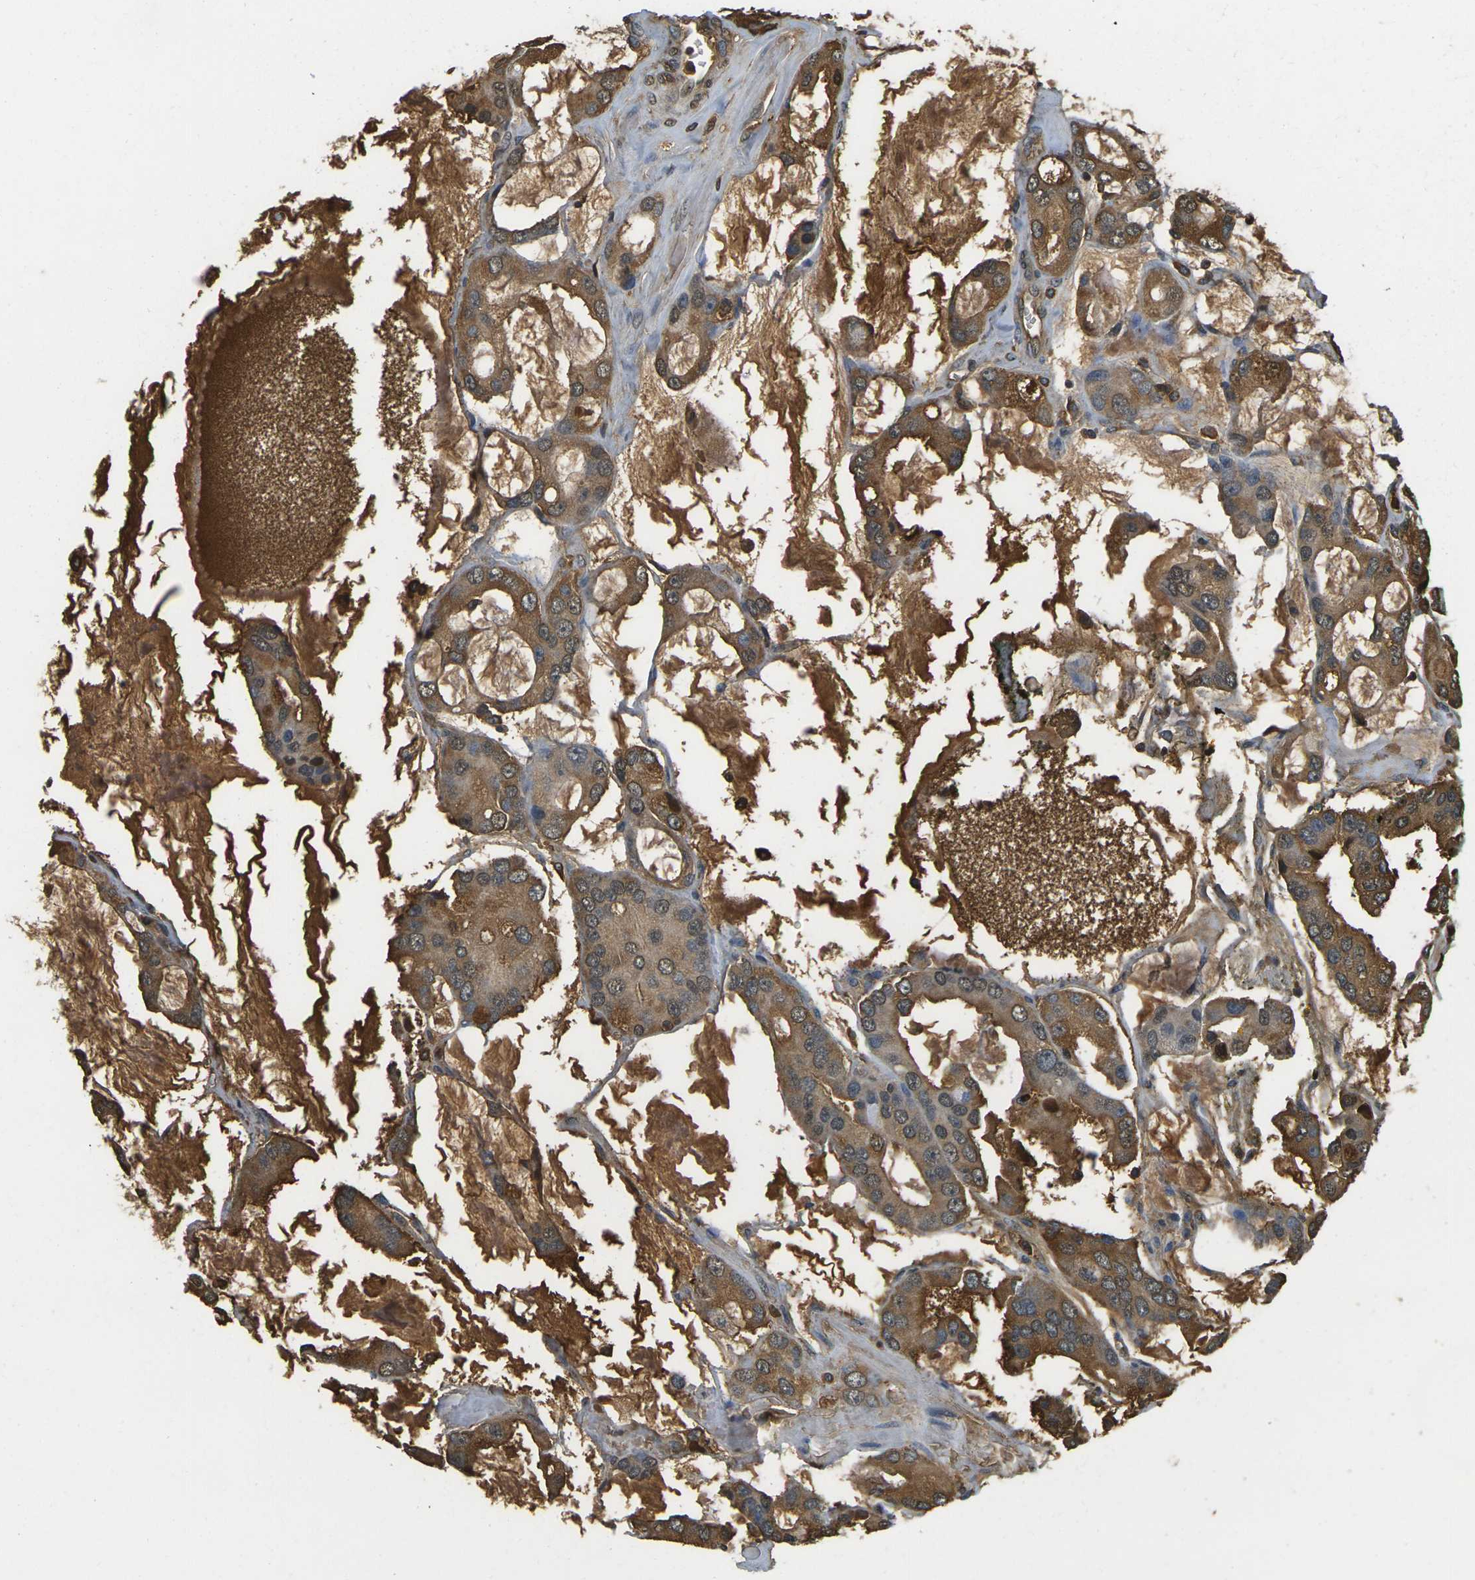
{"staining": {"intensity": "moderate", "quantity": ">75%", "location": "cytoplasmic/membranous"}, "tissue": "prostate cancer", "cell_type": "Tumor cells", "image_type": "cancer", "snomed": [{"axis": "morphology", "description": "Adenocarcinoma, High grade"}, {"axis": "topography", "description": "Prostate"}], "caption": "Moderate cytoplasmic/membranous protein positivity is seen in approximately >75% of tumor cells in prostate high-grade adenocarcinoma.", "gene": "PLCD1", "patient": {"sex": "male", "age": 67}}